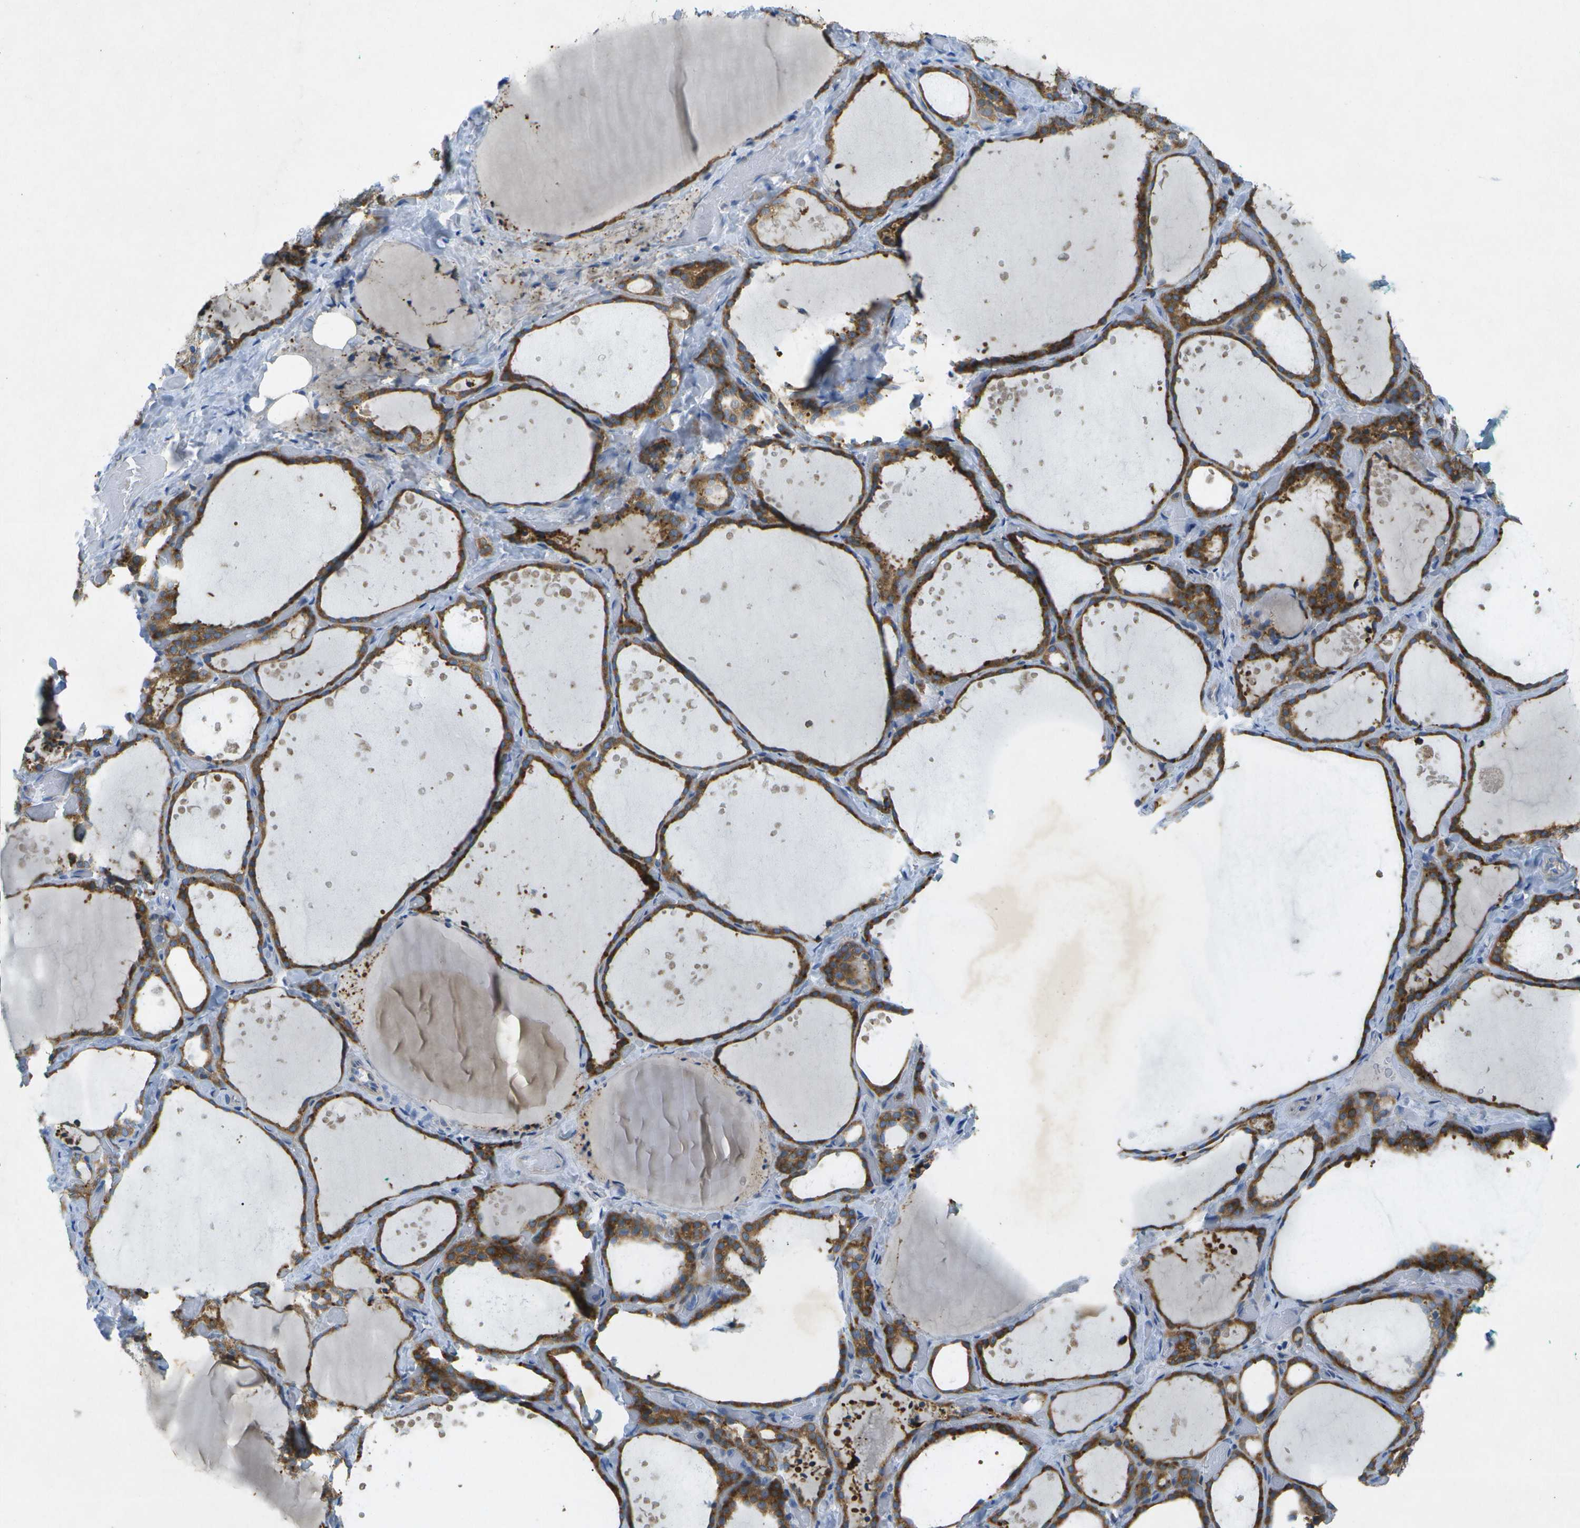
{"staining": {"intensity": "moderate", "quantity": ">75%", "location": "cytoplasmic/membranous"}, "tissue": "thyroid gland", "cell_type": "Glandular cells", "image_type": "normal", "snomed": [{"axis": "morphology", "description": "Normal tissue, NOS"}, {"axis": "topography", "description": "Thyroid gland"}], "caption": "This photomicrograph reveals IHC staining of normal human thyroid gland, with medium moderate cytoplasmic/membranous expression in approximately >75% of glandular cells.", "gene": "WNK2", "patient": {"sex": "female", "age": 44}}